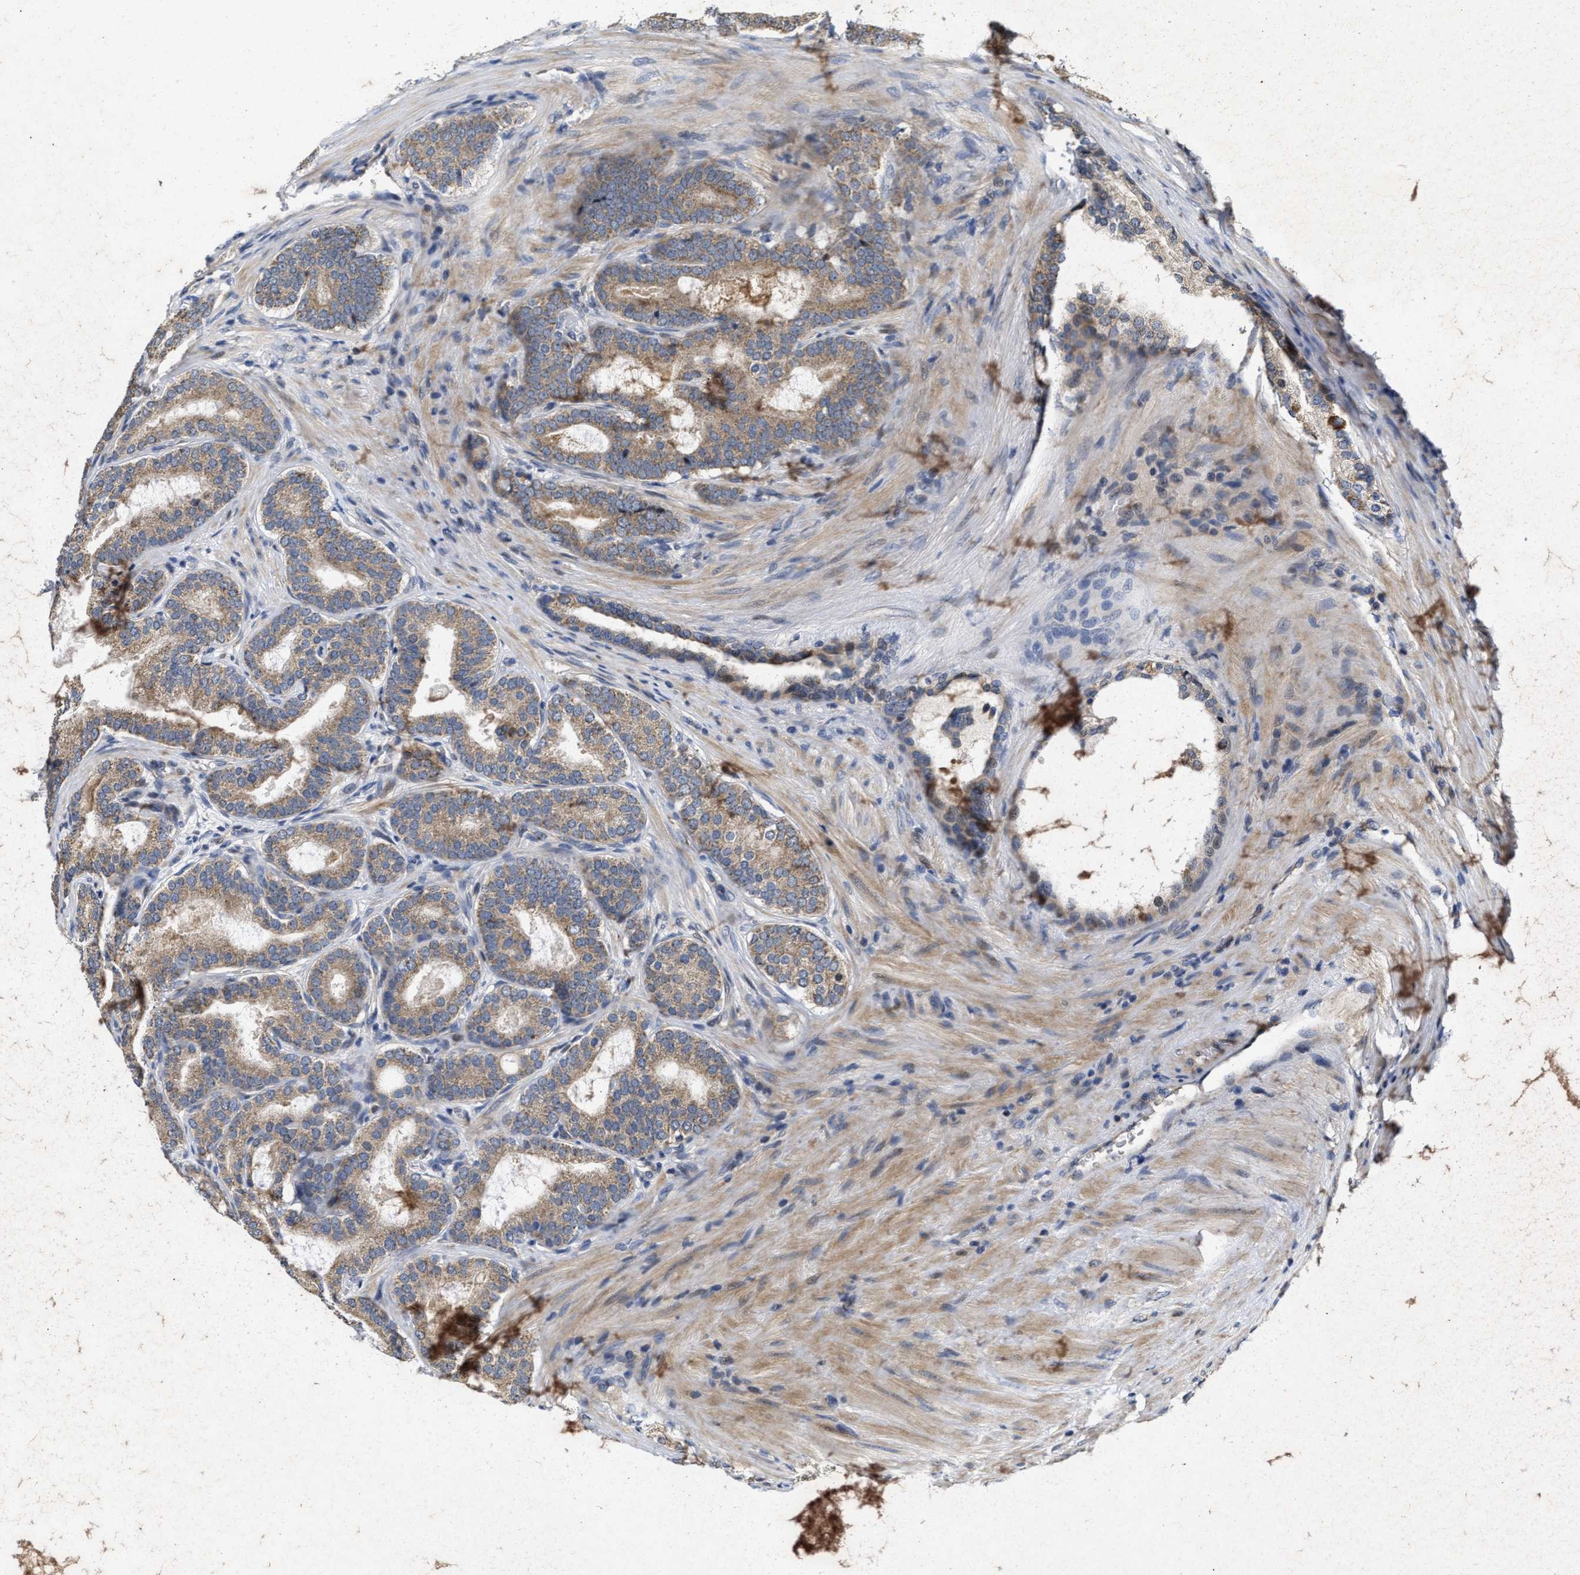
{"staining": {"intensity": "weak", "quantity": ">75%", "location": "cytoplasmic/membranous"}, "tissue": "prostate cancer", "cell_type": "Tumor cells", "image_type": "cancer", "snomed": [{"axis": "morphology", "description": "Adenocarcinoma, High grade"}, {"axis": "topography", "description": "Prostate"}], "caption": "A micrograph showing weak cytoplasmic/membranous staining in about >75% of tumor cells in prostate cancer (high-grade adenocarcinoma), as visualized by brown immunohistochemical staining.", "gene": "SCYL2", "patient": {"sex": "male", "age": 60}}